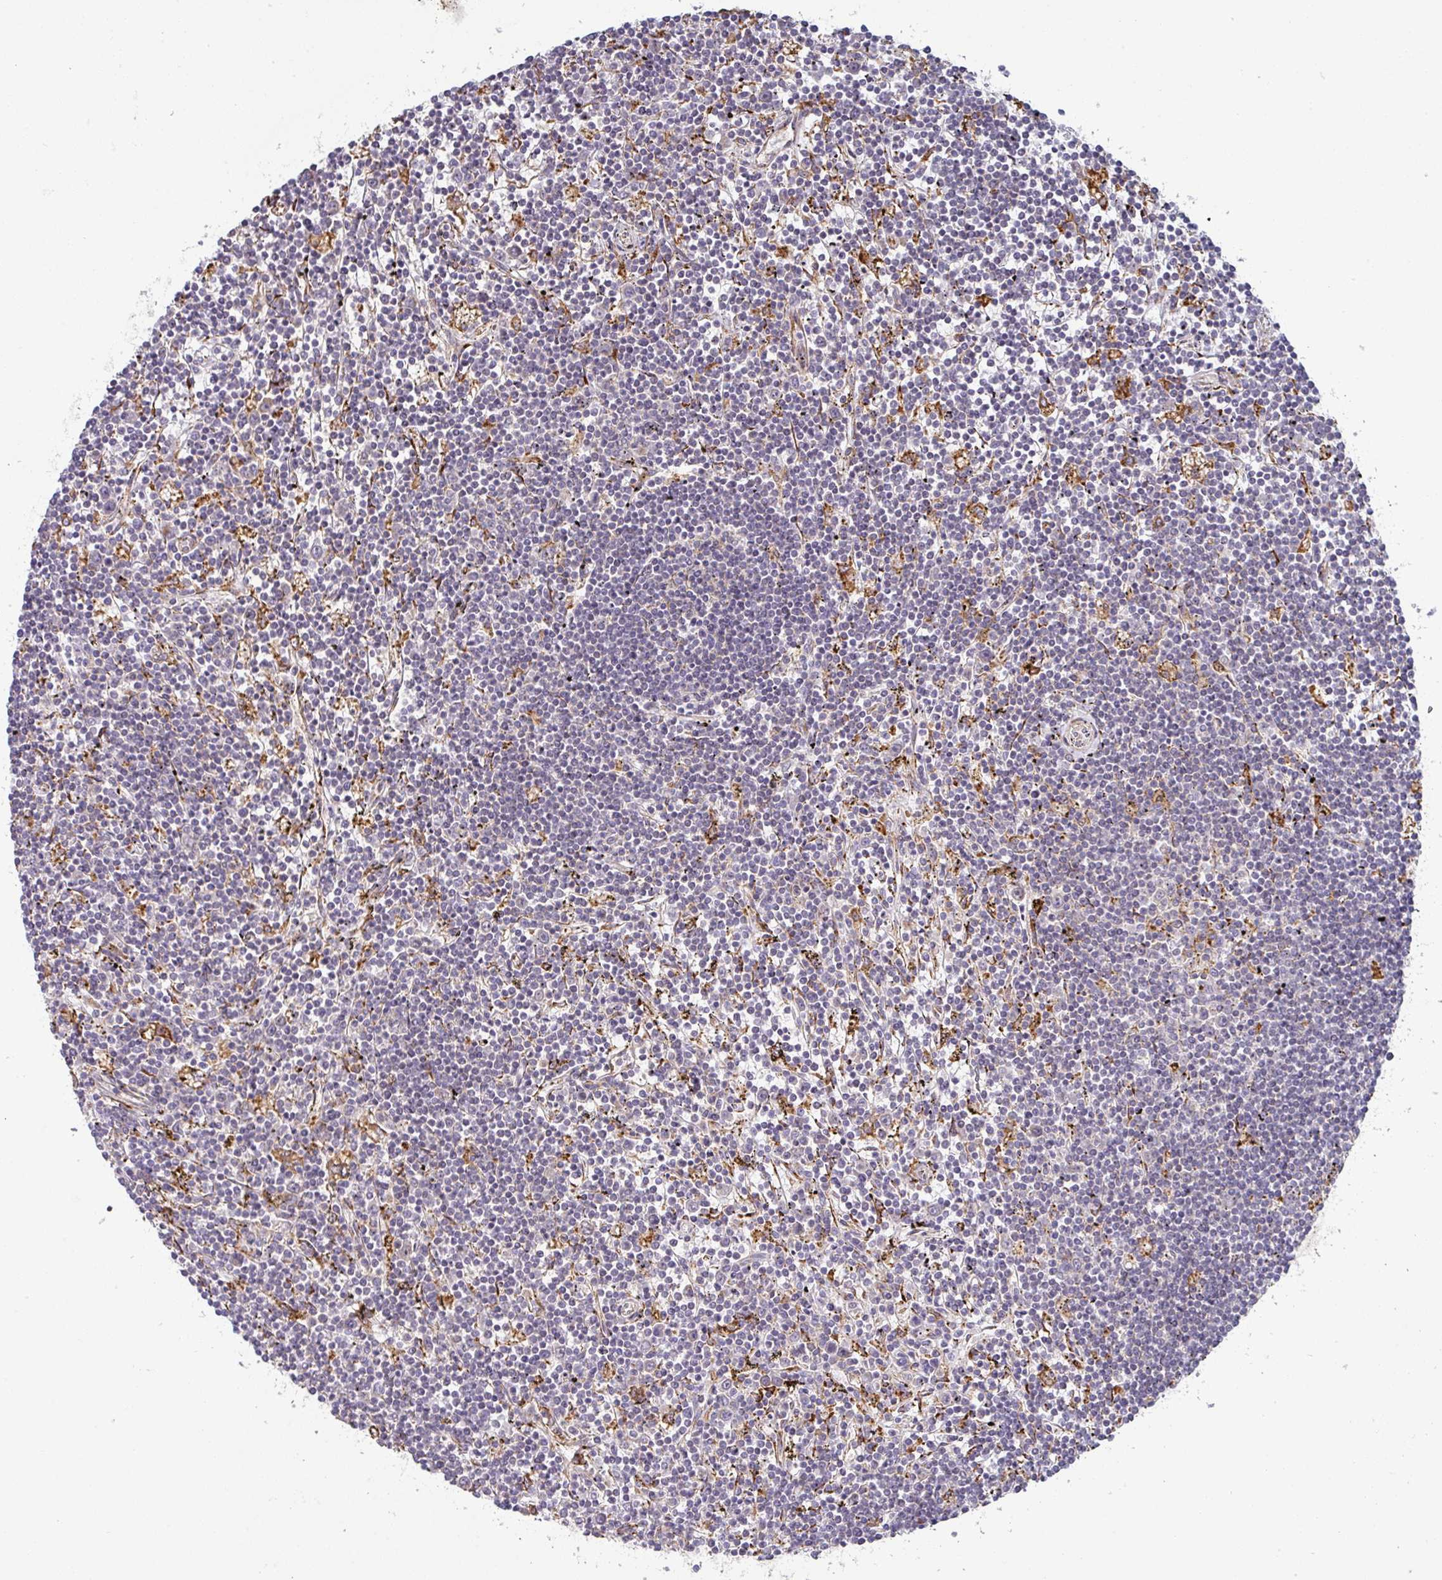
{"staining": {"intensity": "negative", "quantity": "none", "location": "none"}, "tissue": "lymphoma", "cell_type": "Tumor cells", "image_type": "cancer", "snomed": [{"axis": "morphology", "description": "Malignant lymphoma, non-Hodgkin's type, Low grade"}, {"axis": "topography", "description": "Spleen"}], "caption": "IHC photomicrograph of neoplastic tissue: low-grade malignant lymphoma, non-Hodgkin's type stained with DAB (3,3'-diaminobenzidine) shows no significant protein expression in tumor cells.", "gene": "ZNF268", "patient": {"sex": "male", "age": 76}}